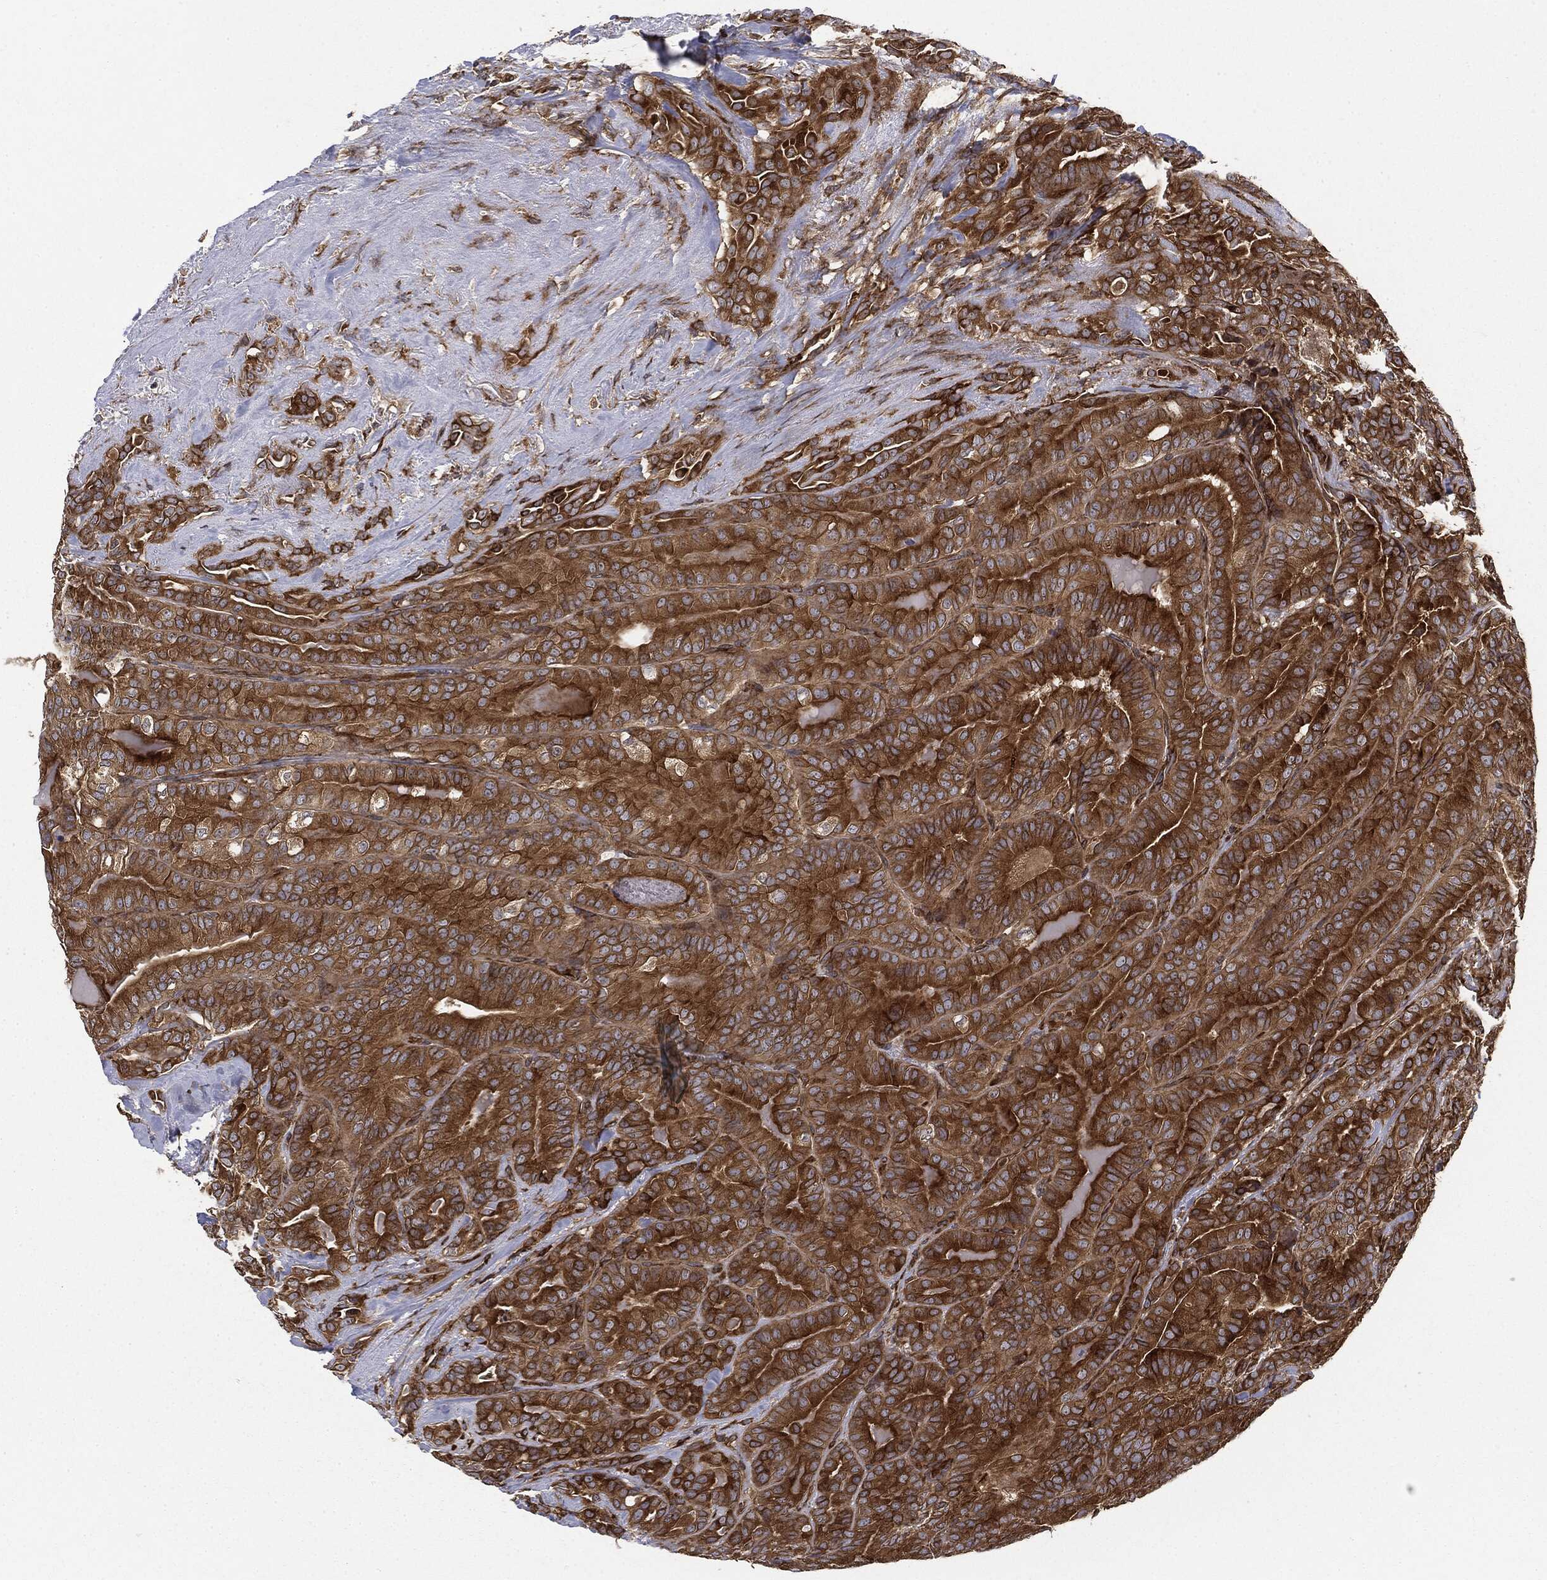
{"staining": {"intensity": "strong", "quantity": ">75%", "location": "cytoplasmic/membranous"}, "tissue": "thyroid cancer", "cell_type": "Tumor cells", "image_type": "cancer", "snomed": [{"axis": "morphology", "description": "Papillary adenocarcinoma, NOS"}, {"axis": "topography", "description": "Thyroid gland"}], "caption": "Immunohistochemistry (IHC) (DAB) staining of thyroid cancer demonstrates strong cytoplasmic/membranous protein positivity in about >75% of tumor cells.", "gene": "EIF2AK2", "patient": {"sex": "male", "age": 61}}